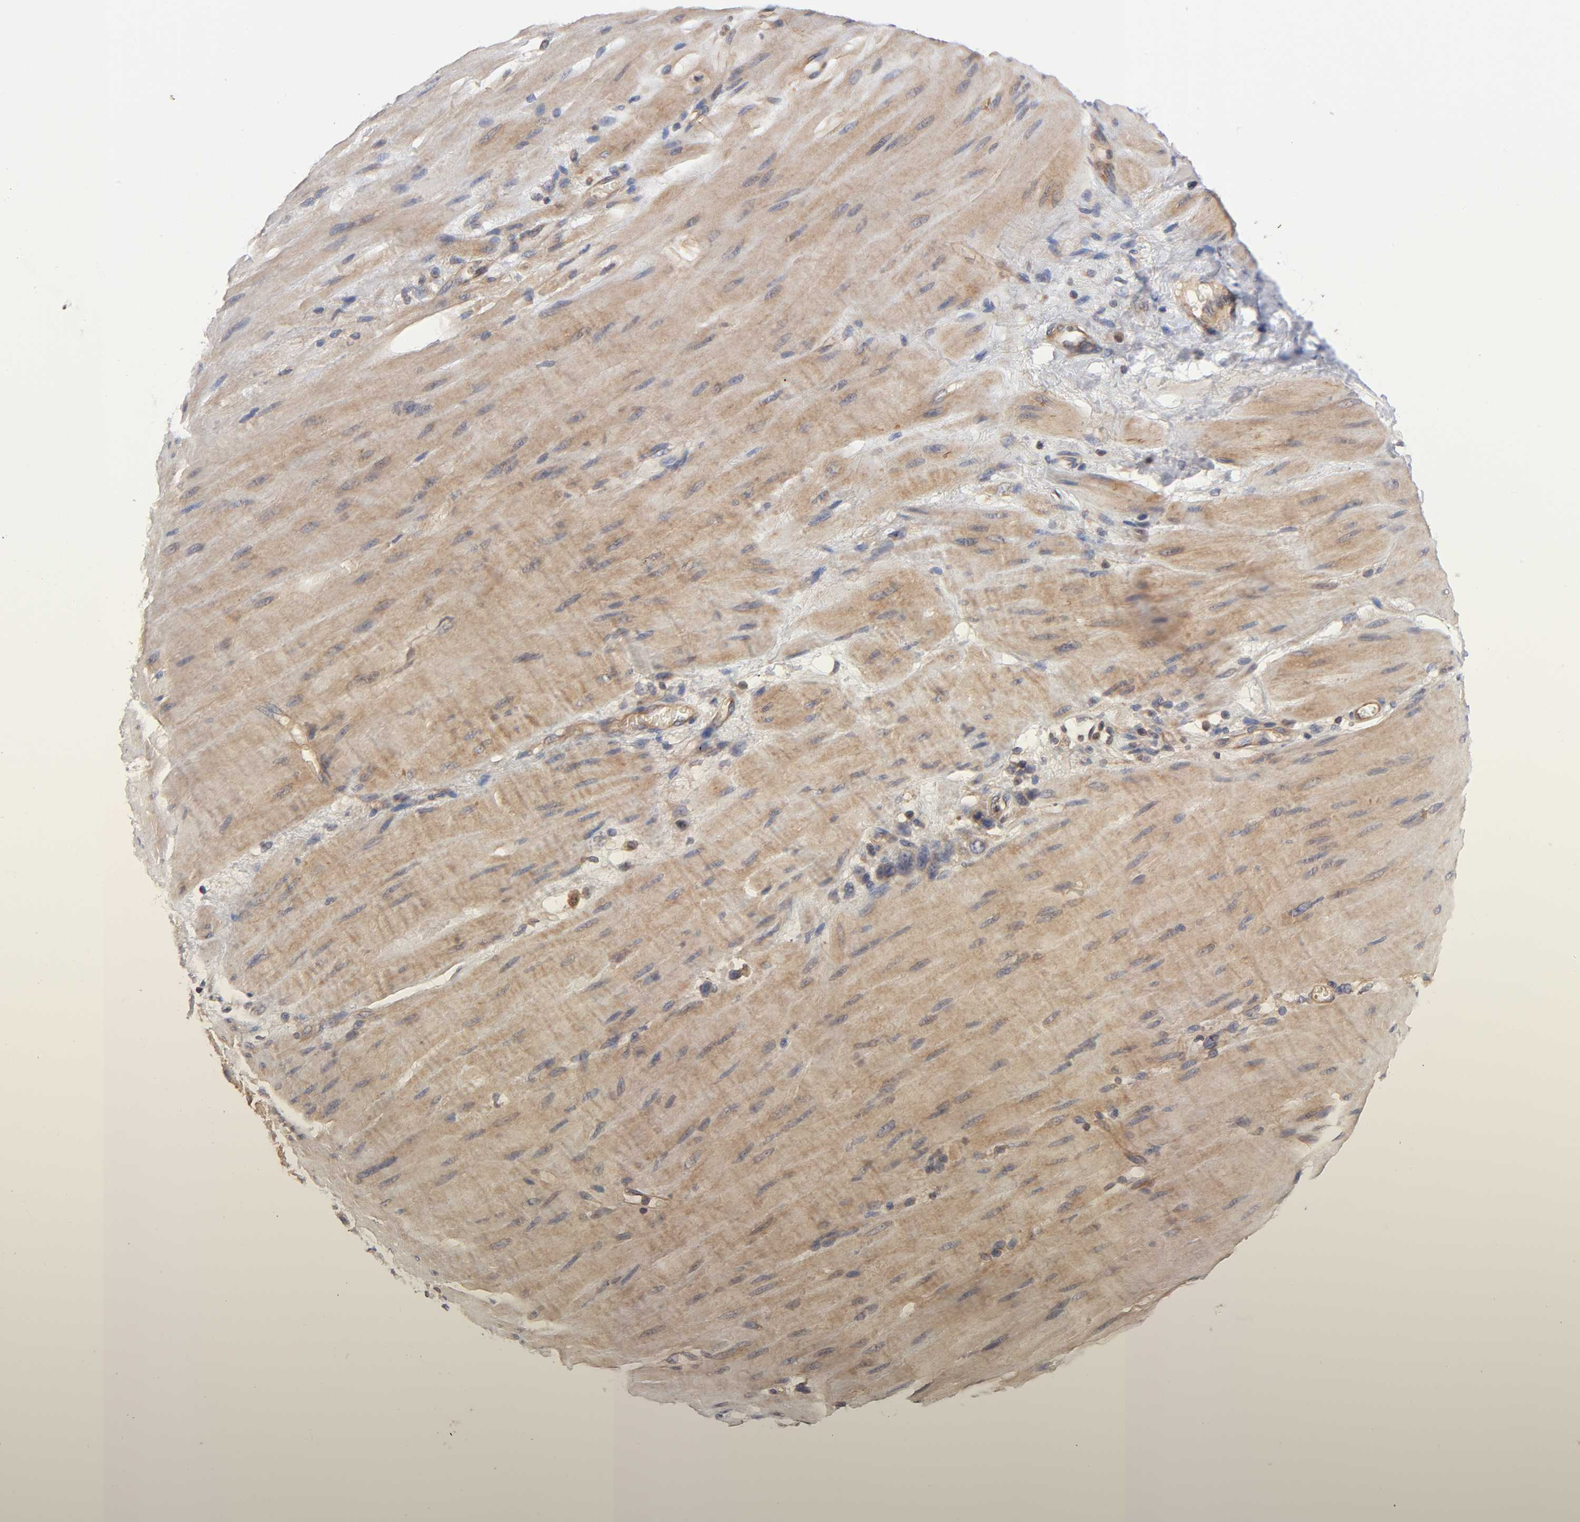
{"staining": {"intensity": "weak", "quantity": ">75%", "location": "cytoplasmic/membranous"}, "tissue": "stomach cancer", "cell_type": "Tumor cells", "image_type": "cancer", "snomed": [{"axis": "morphology", "description": "Adenocarcinoma, NOS"}, {"axis": "topography", "description": "Stomach"}], "caption": "Brown immunohistochemical staining in stomach cancer exhibits weak cytoplasmic/membranous staining in about >75% of tumor cells. (brown staining indicates protein expression, while blue staining denotes nuclei).", "gene": "STRN3", "patient": {"sex": "male", "age": 82}}